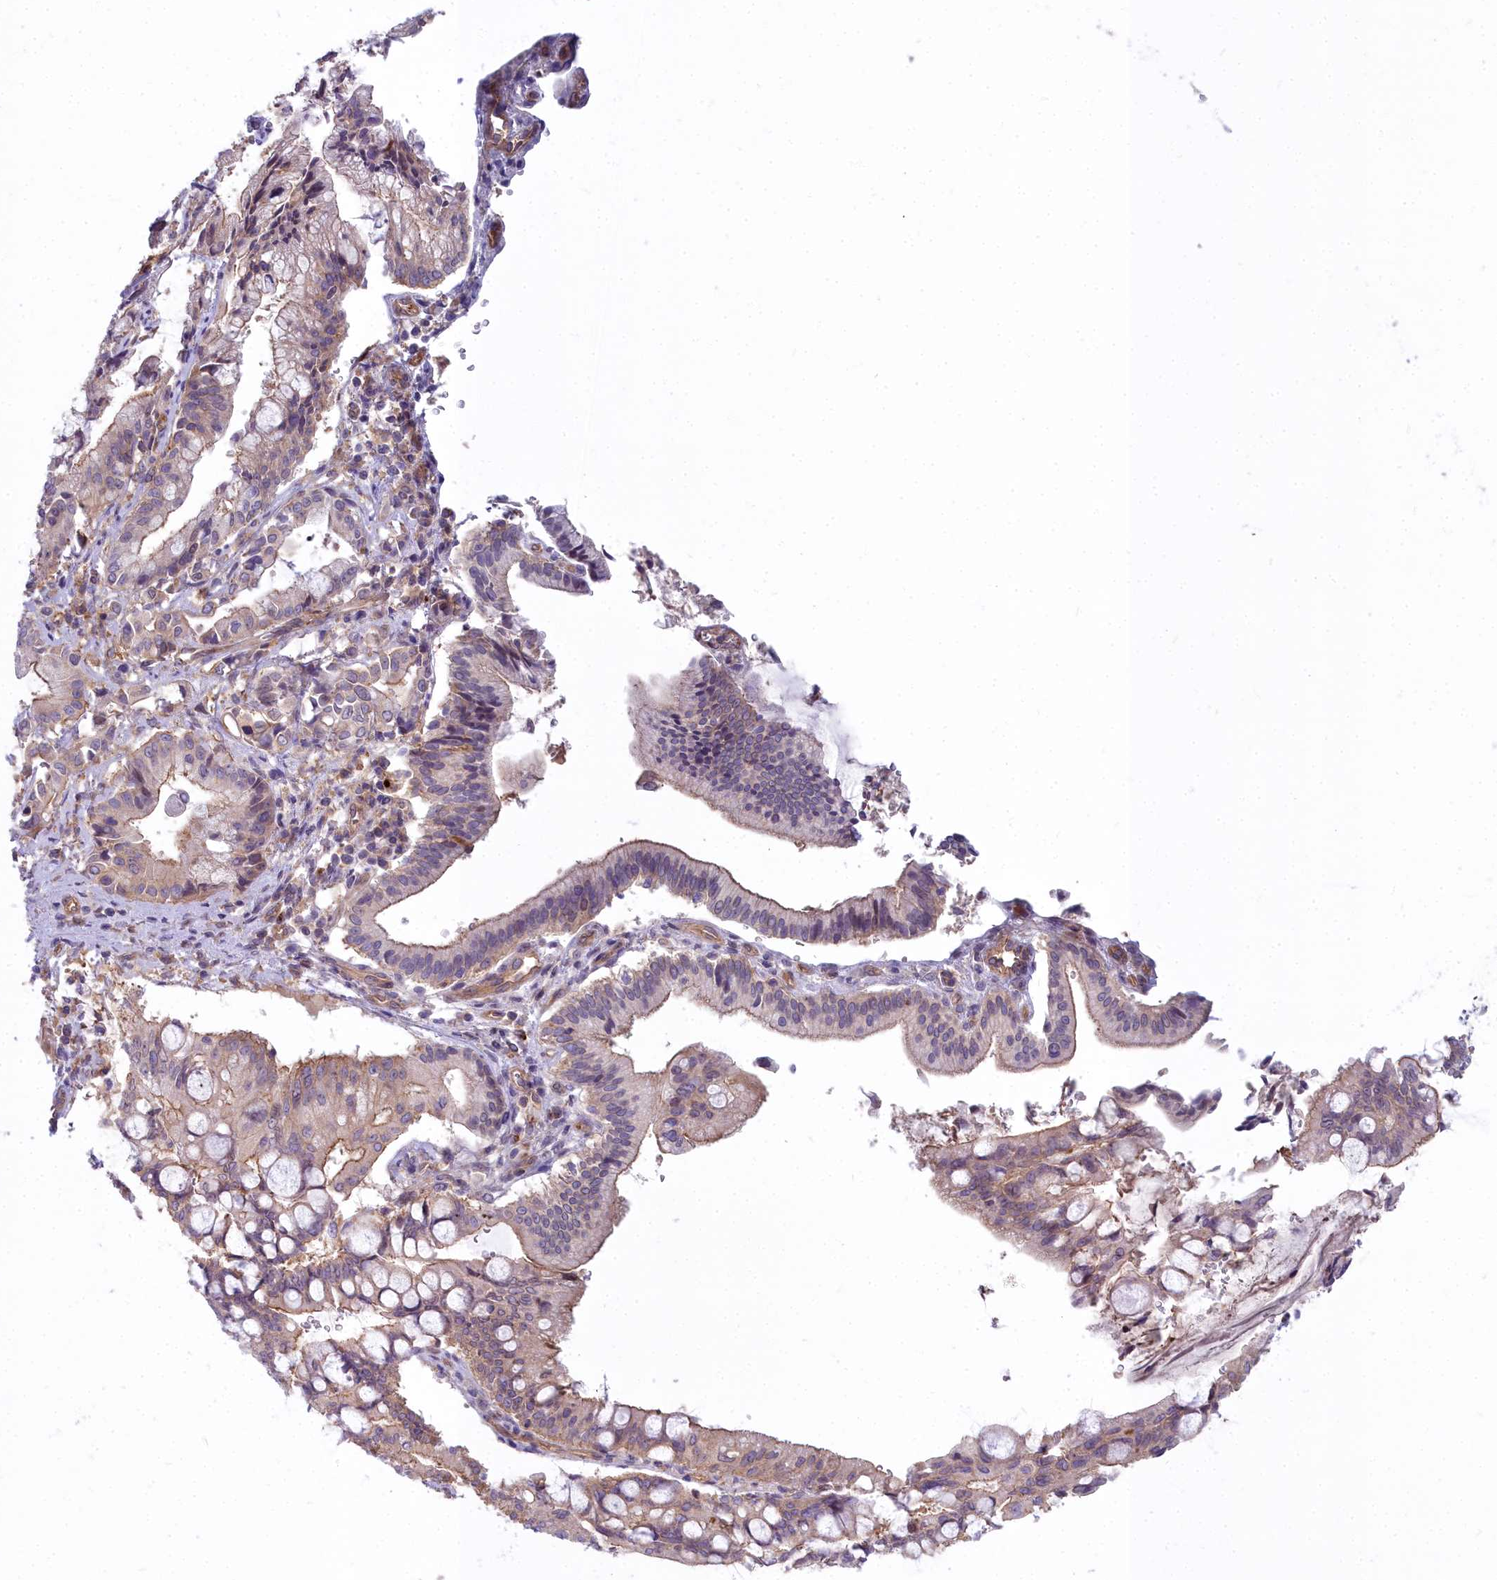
{"staining": {"intensity": "weak", "quantity": "25%-75%", "location": "cytoplasmic/membranous"}, "tissue": "pancreatic cancer", "cell_type": "Tumor cells", "image_type": "cancer", "snomed": [{"axis": "morphology", "description": "Adenocarcinoma, NOS"}, {"axis": "topography", "description": "Pancreas"}], "caption": "Pancreatic cancer (adenocarcinoma) stained with IHC displays weak cytoplasmic/membranous positivity in about 25%-75% of tumor cells. (Stains: DAB in brown, nuclei in blue, Microscopy: brightfield microscopy at high magnification).", "gene": "HLA-DOA", "patient": {"sex": "male", "age": 68}}